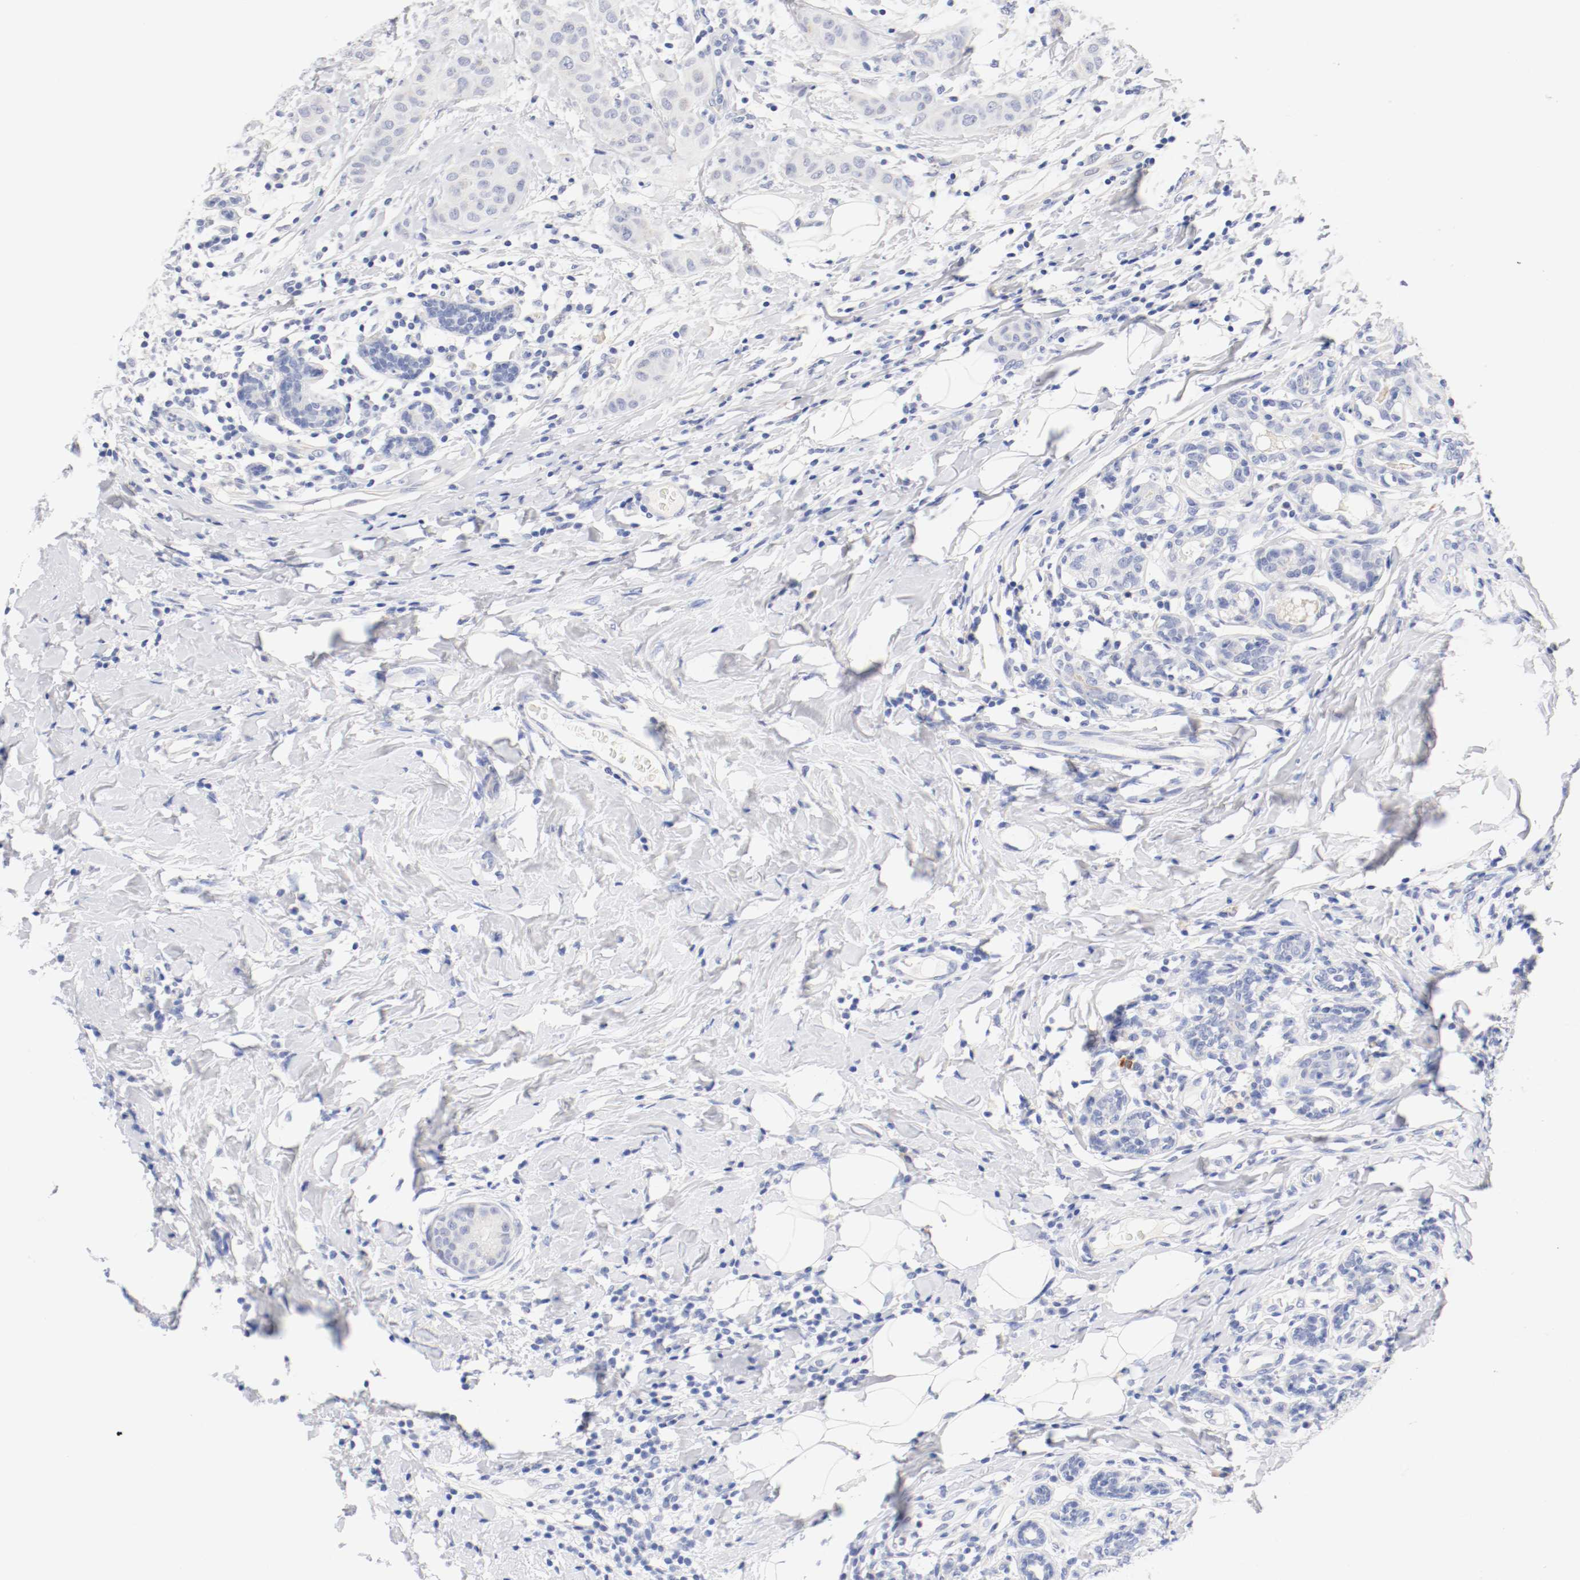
{"staining": {"intensity": "negative", "quantity": "none", "location": "none"}, "tissue": "breast cancer", "cell_type": "Tumor cells", "image_type": "cancer", "snomed": [{"axis": "morphology", "description": "Duct carcinoma"}, {"axis": "topography", "description": "Breast"}], "caption": "Breast cancer (infiltrating ductal carcinoma) was stained to show a protein in brown. There is no significant staining in tumor cells.", "gene": "HOMER1", "patient": {"sex": "female", "age": 40}}